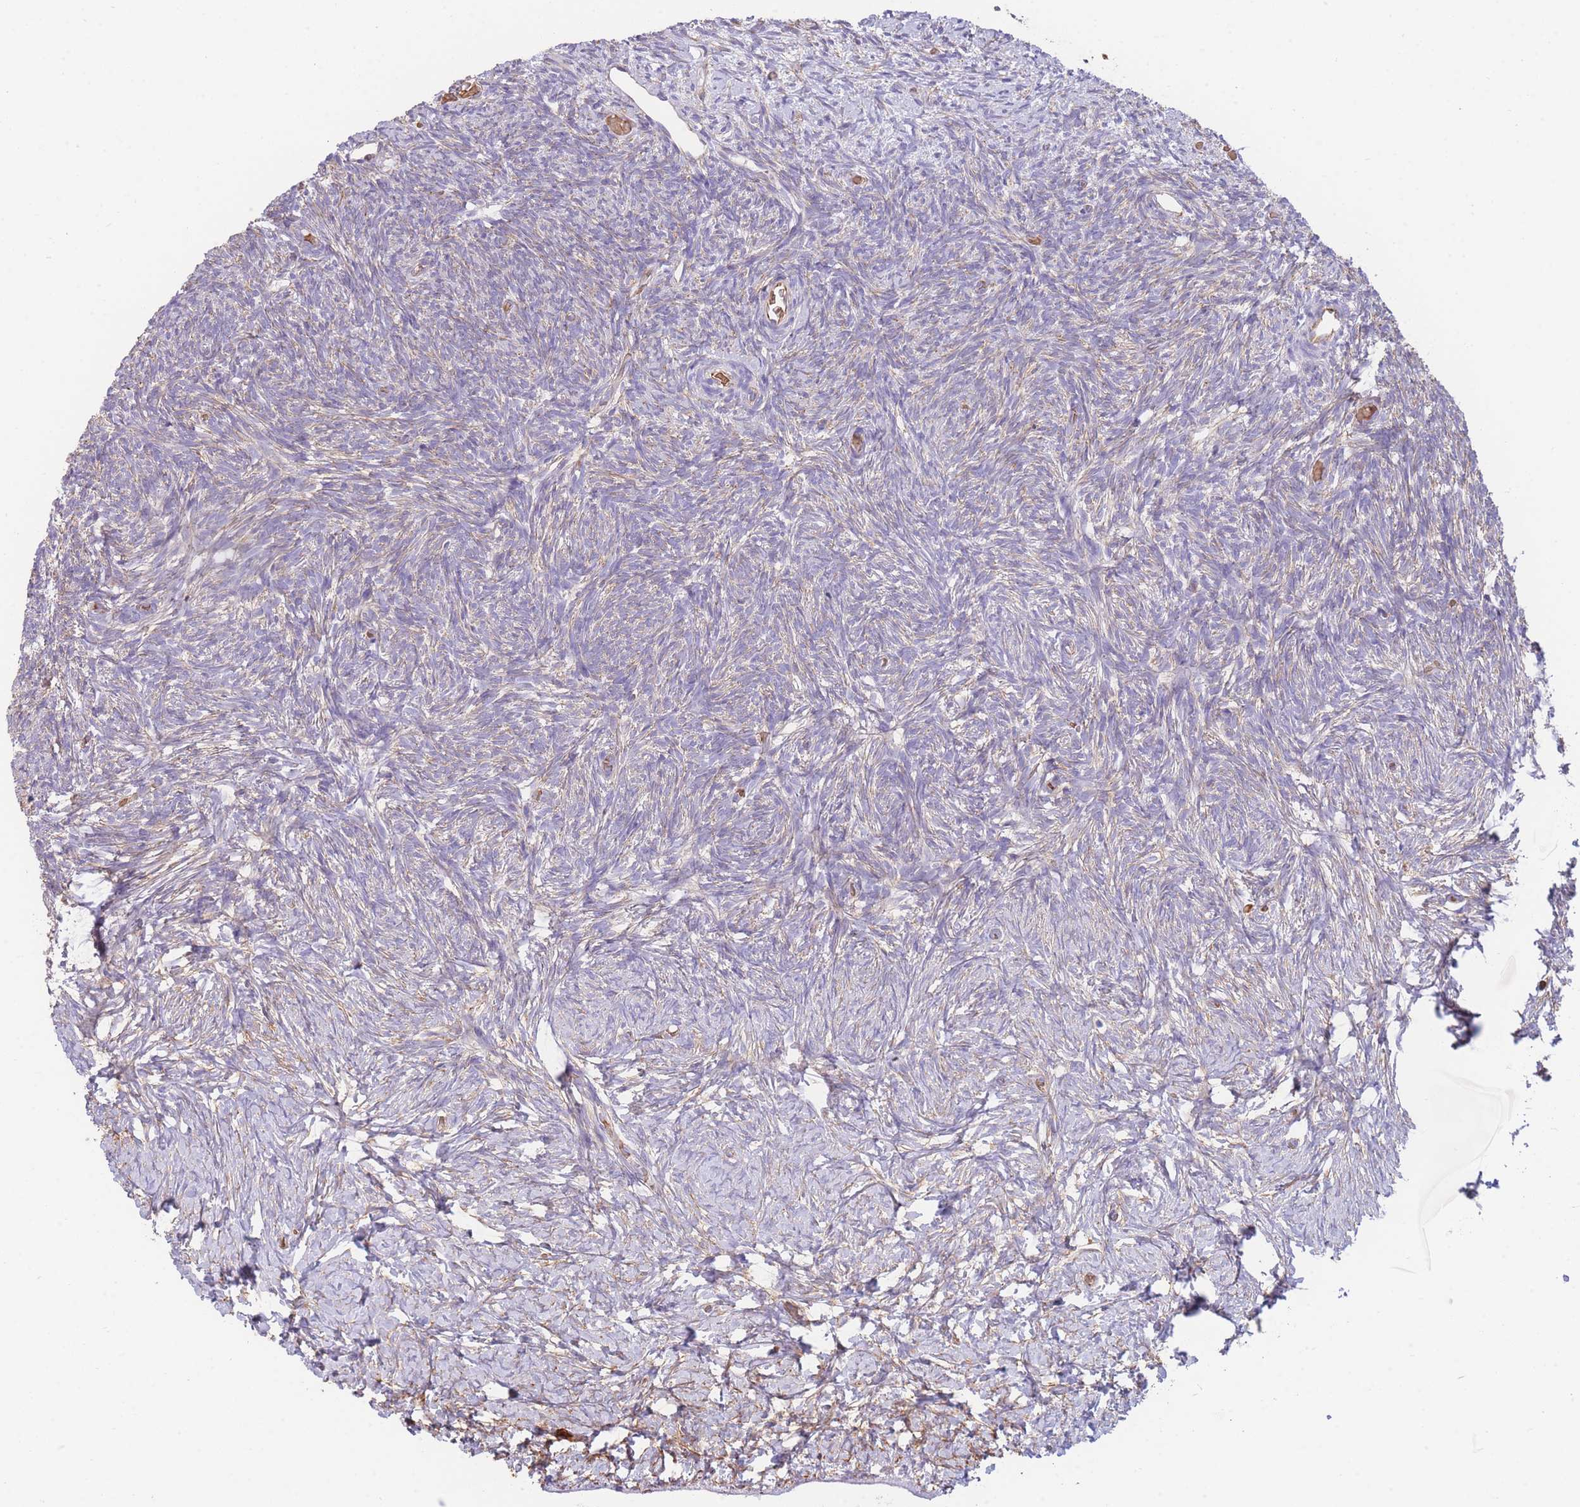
{"staining": {"intensity": "moderate", "quantity": "<25%", "location": "cytoplasmic/membranous"}, "tissue": "ovary", "cell_type": "Ovarian stroma cells", "image_type": "normal", "snomed": [{"axis": "morphology", "description": "Normal tissue, NOS"}, {"axis": "topography", "description": "Ovary"}], "caption": "High-magnification brightfield microscopy of normal ovary stained with DAB (brown) and counterstained with hematoxylin (blue). ovarian stroma cells exhibit moderate cytoplasmic/membranous positivity is seen in approximately<25% of cells.", "gene": "ANKRD53", "patient": {"sex": "female", "age": 39}}